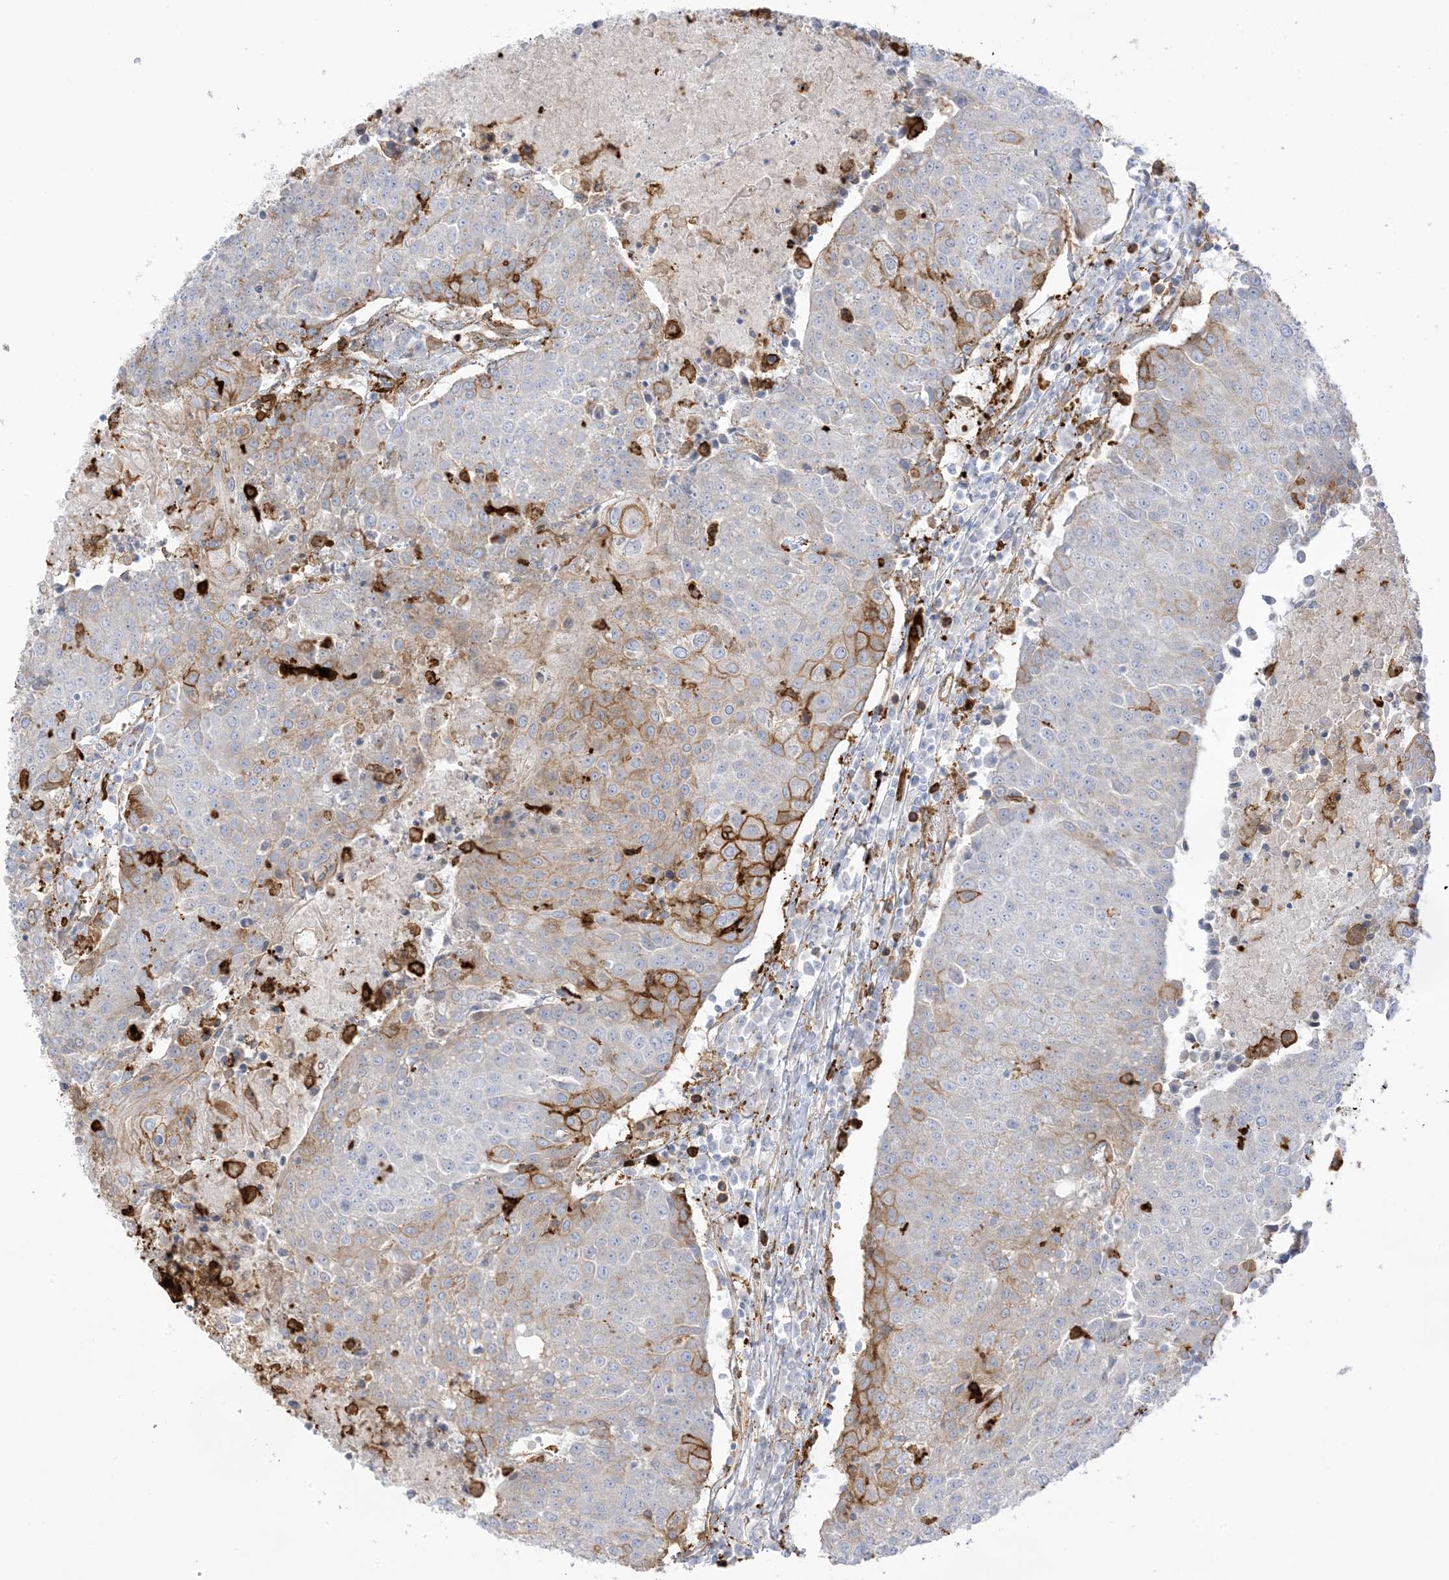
{"staining": {"intensity": "moderate", "quantity": "<25%", "location": "cytoplasmic/membranous"}, "tissue": "urothelial cancer", "cell_type": "Tumor cells", "image_type": "cancer", "snomed": [{"axis": "morphology", "description": "Urothelial carcinoma, High grade"}, {"axis": "topography", "description": "Urinary bladder"}], "caption": "Protein staining exhibits moderate cytoplasmic/membranous staining in approximately <25% of tumor cells in urothelial cancer.", "gene": "ICMT", "patient": {"sex": "female", "age": 85}}